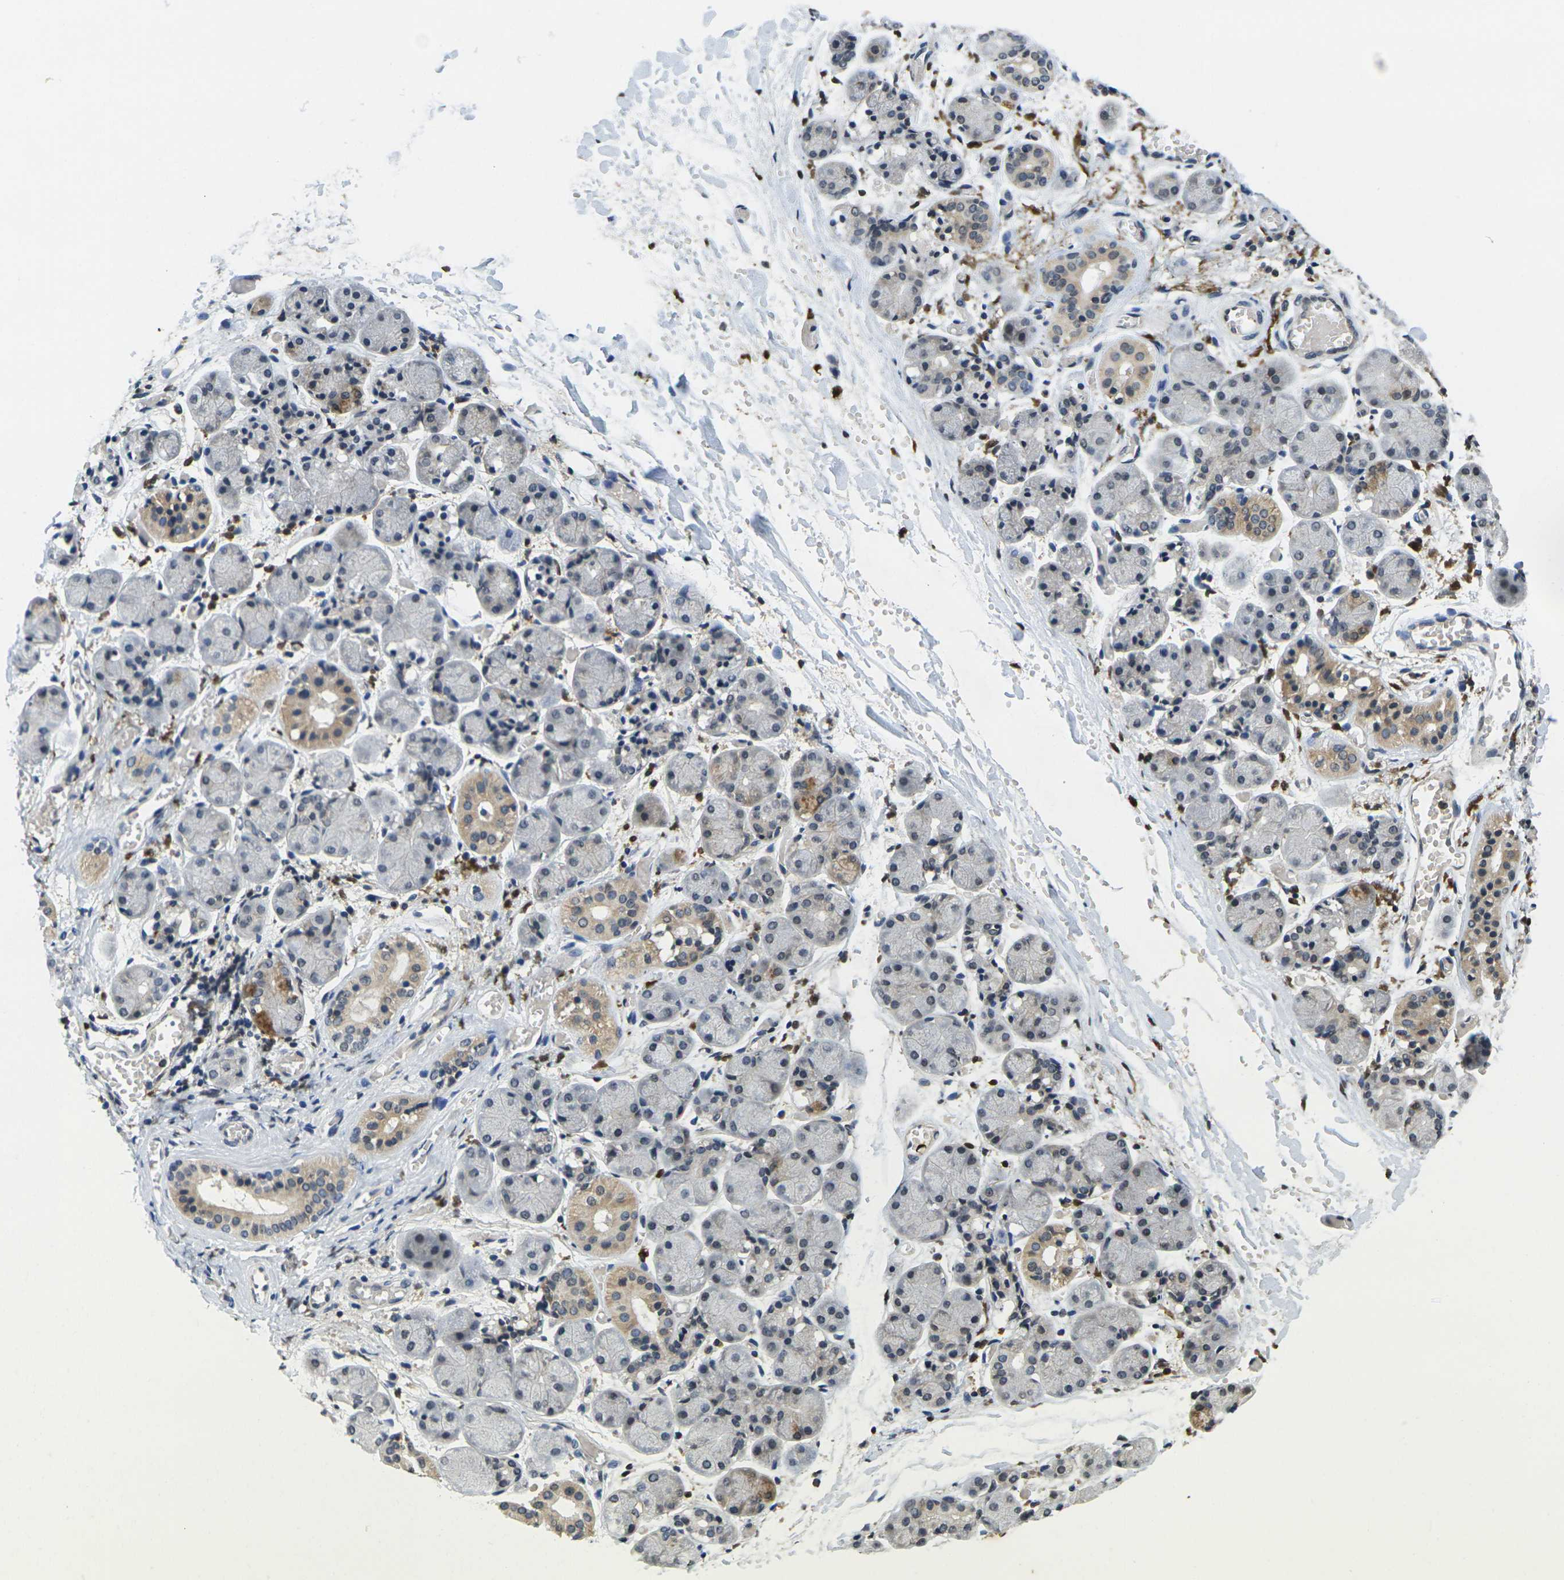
{"staining": {"intensity": "moderate", "quantity": "<25%", "location": "cytoplasmic/membranous"}, "tissue": "salivary gland", "cell_type": "Glandular cells", "image_type": "normal", "snomed": [{"axis": "morphology", "description": "Normal tissue, NOS"}, {"axis": "topography", "description": "Salivary gland"}], "caption": "A brown stain shows moderate cytoplasmic/membranous positivity of a protein in glandular cells of benign human salivary gland. The staining was performed using DAB (3,3'-diaminobenzidine), with brown indicating positive protein expression. Nuclei are stained blue with hematoxylin.", "gene": "C1QC", "patient": {"sex": "female", "age": 24}}